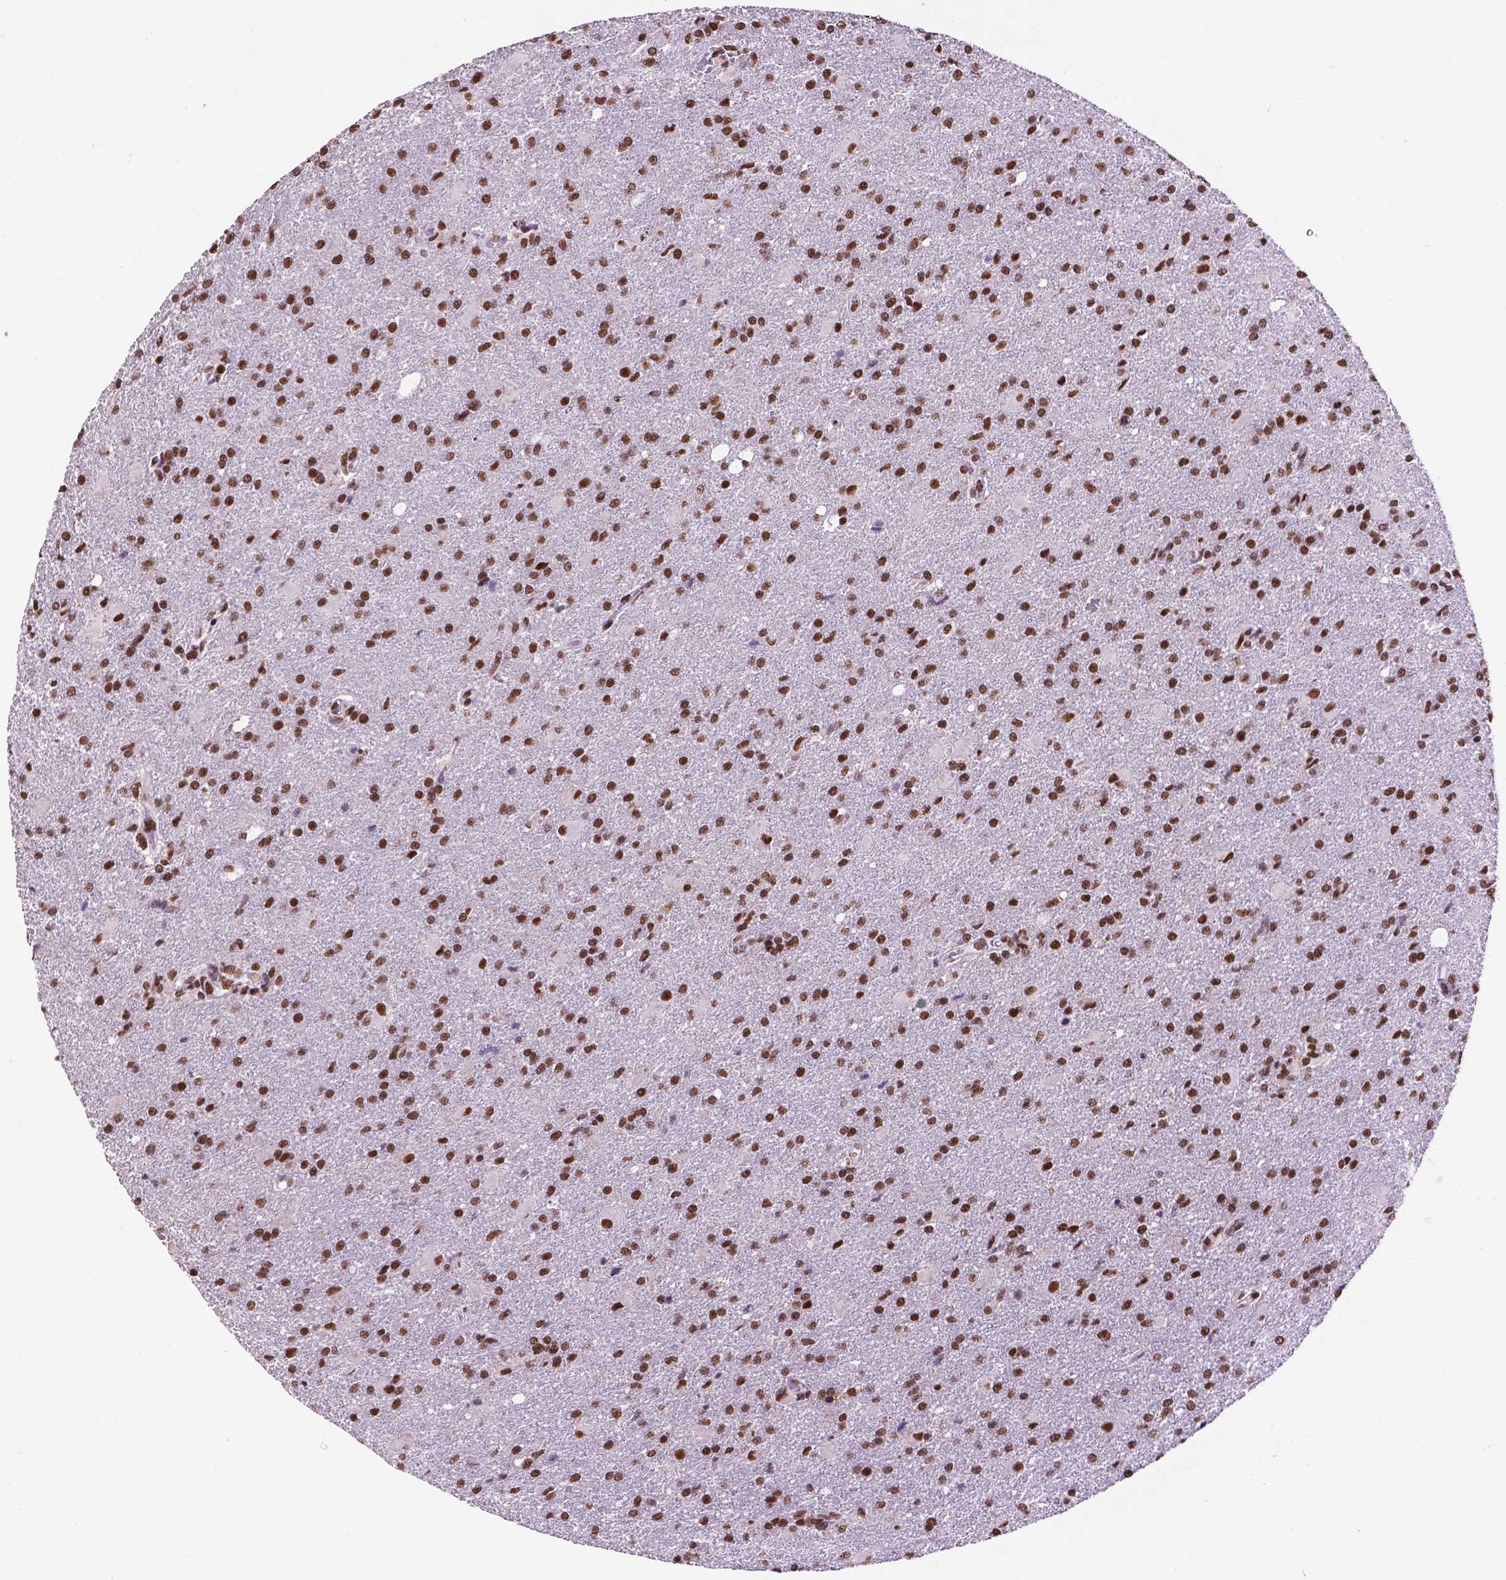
{"staining": {"intensity": "strong", "quantity": ">75%", "location": "nuclear"}, "tissue": "glioma", "cell_type": "Tumor cells", "image_type": "cancer", "snomed": [{"axis": "morphology", "description": "Glioma, malignant, High grade"}, {"axis": "topography", "description": "Brain"}], "caption": "Protein staining of glioma tissue reveals strong nuclear expression in approximately >75% of tumor cells. (Brightfield microscopy of DAB IHC at high magnification).", "gene": "CCAR2", "patient": {"sex": "male", "age": 68}}